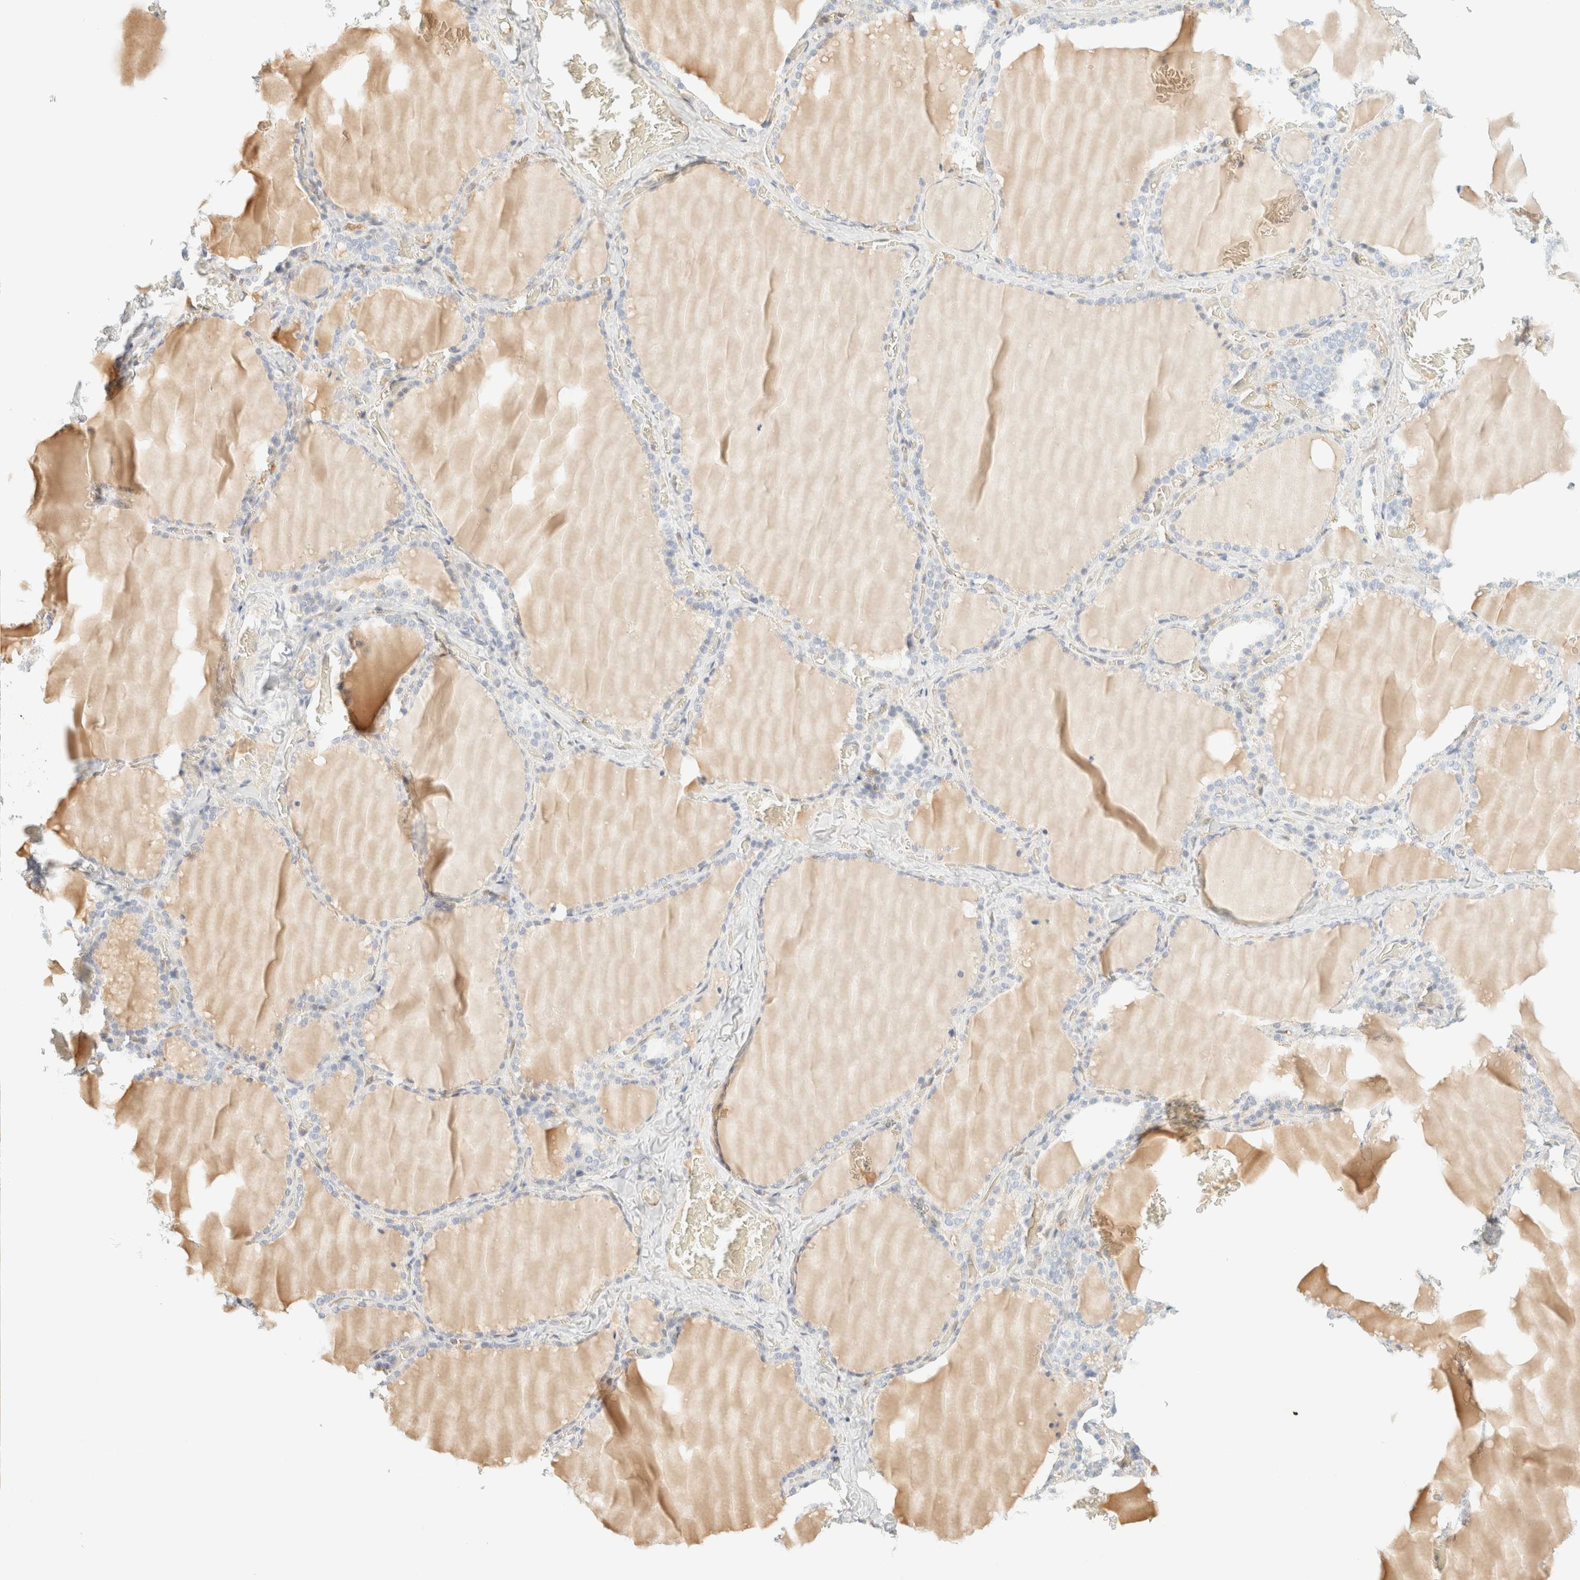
{"staining": {"intensity": "negative", "quantity": "none", "location": "none"}, "tissue": "thyroid gland", "cell_type": "Glandular cells", "image_type": "normal", "snomed": [{"axis": "morphology", "description": "Normal tissue, NOS"}, {"axis": "topography", "description": "Thyroid gland"}], "caption": "This is a image of IHC staining of unremarkable thyroid gland, which shows no staining in glandular cells. (DAB (3,3'-diaminobenzidine) immunohistochemistry with hematoxylin counter stain).", "gene": "FHOD1", "patient": {"sex": "female", "age": 22}}